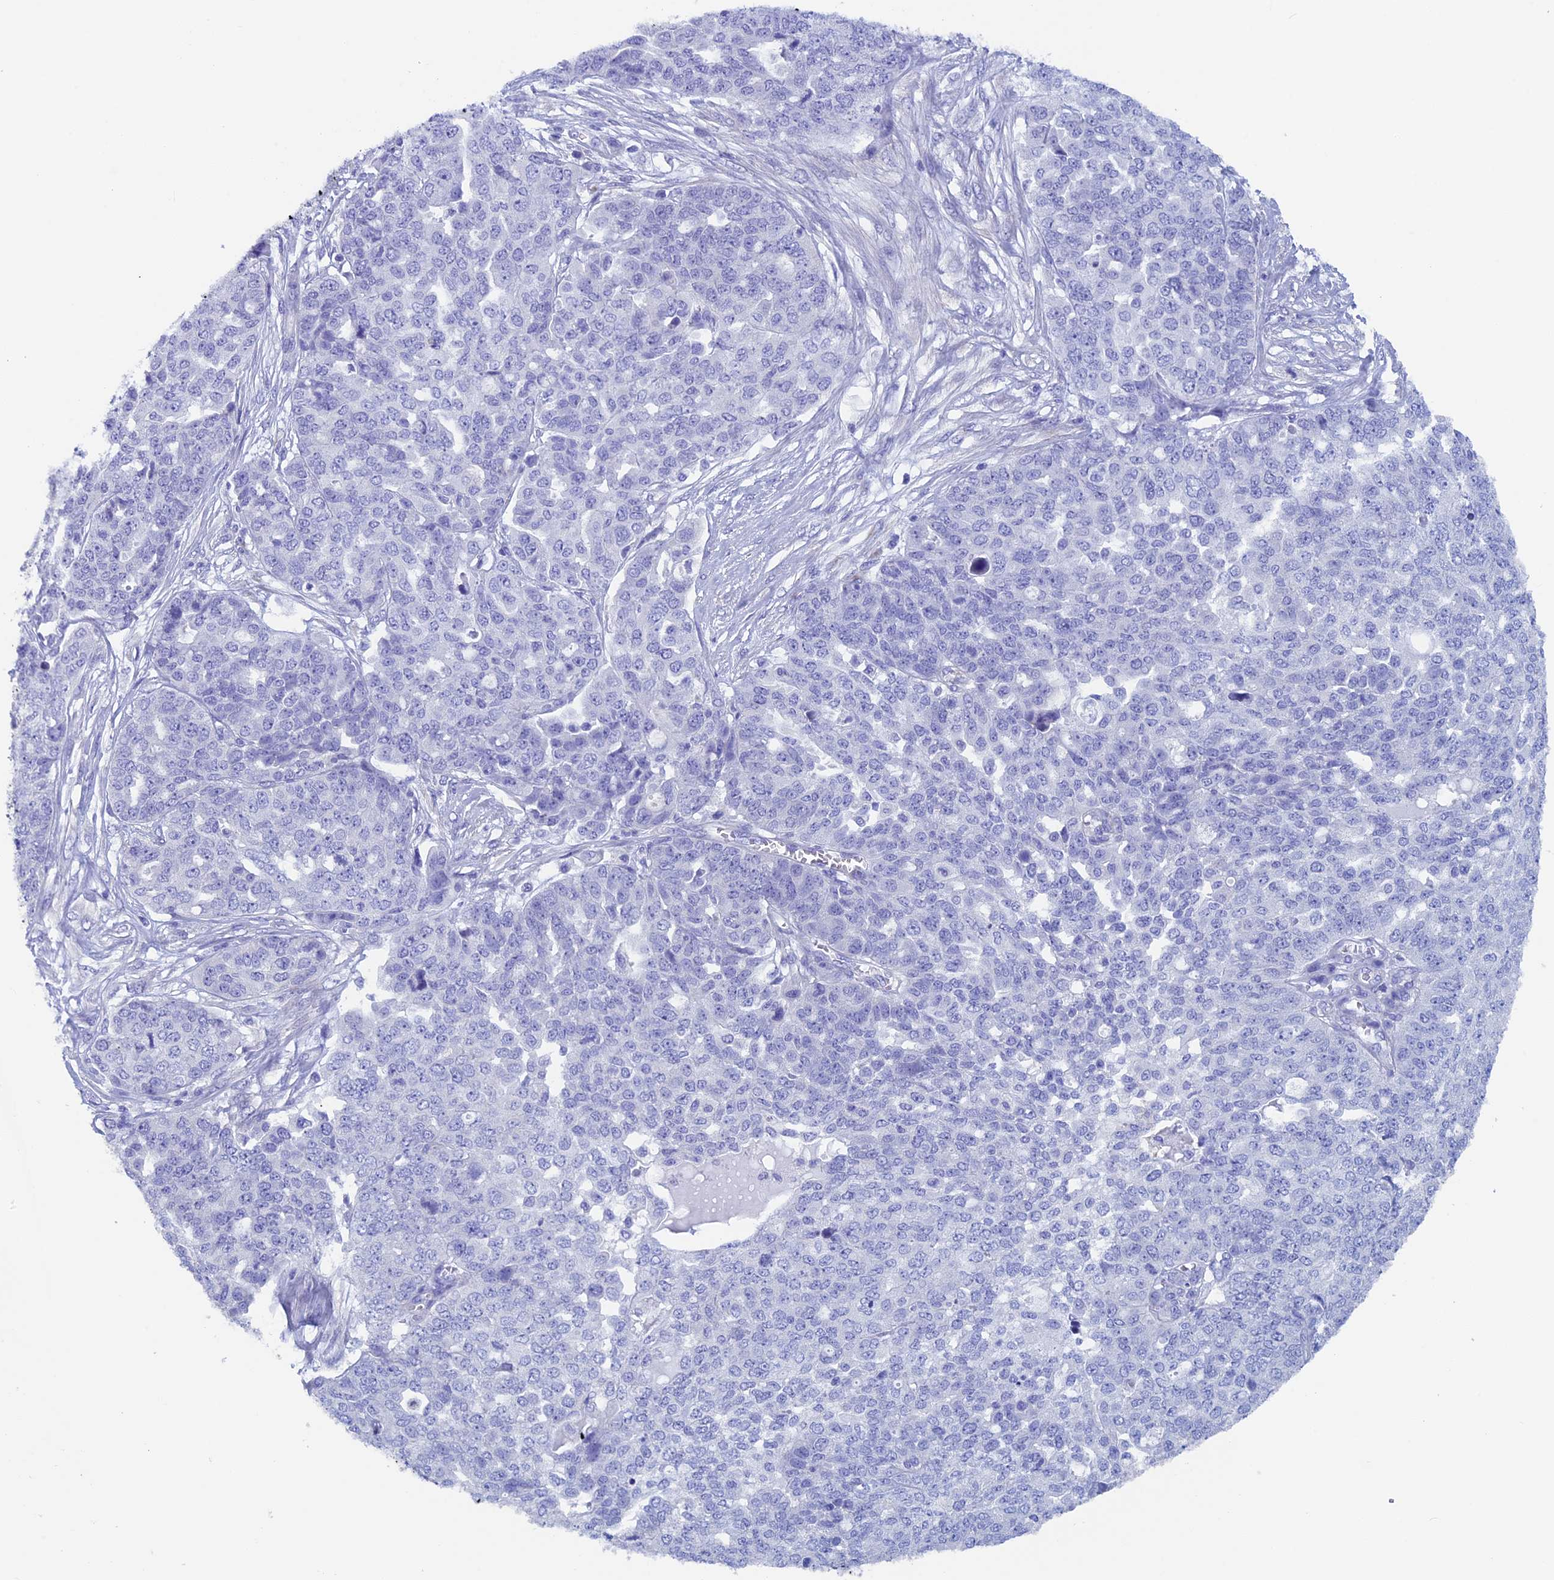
{"staining": {"intensity": "negative", "quantity": "none", "location": "none"}, "tissue": "ovarian cancer", "cell_type": "Tumor cells", "image_type": "cancer", "snomed": [{"axis": "morphology", "description": "Cystadenocarcinoma, serous, NOS"}, {"axis": "topography", "description": "Soft tissue"}, {"axis": "topography", "description": "Ovary"}], "caption": "This is an immunohistochemistry micrograph of ovarian cancer (serous cystadenocarcinoma). There is no expression in tumor cells.", "gene": "ADH7", "patient": {"sex": "female", "age": 57}}